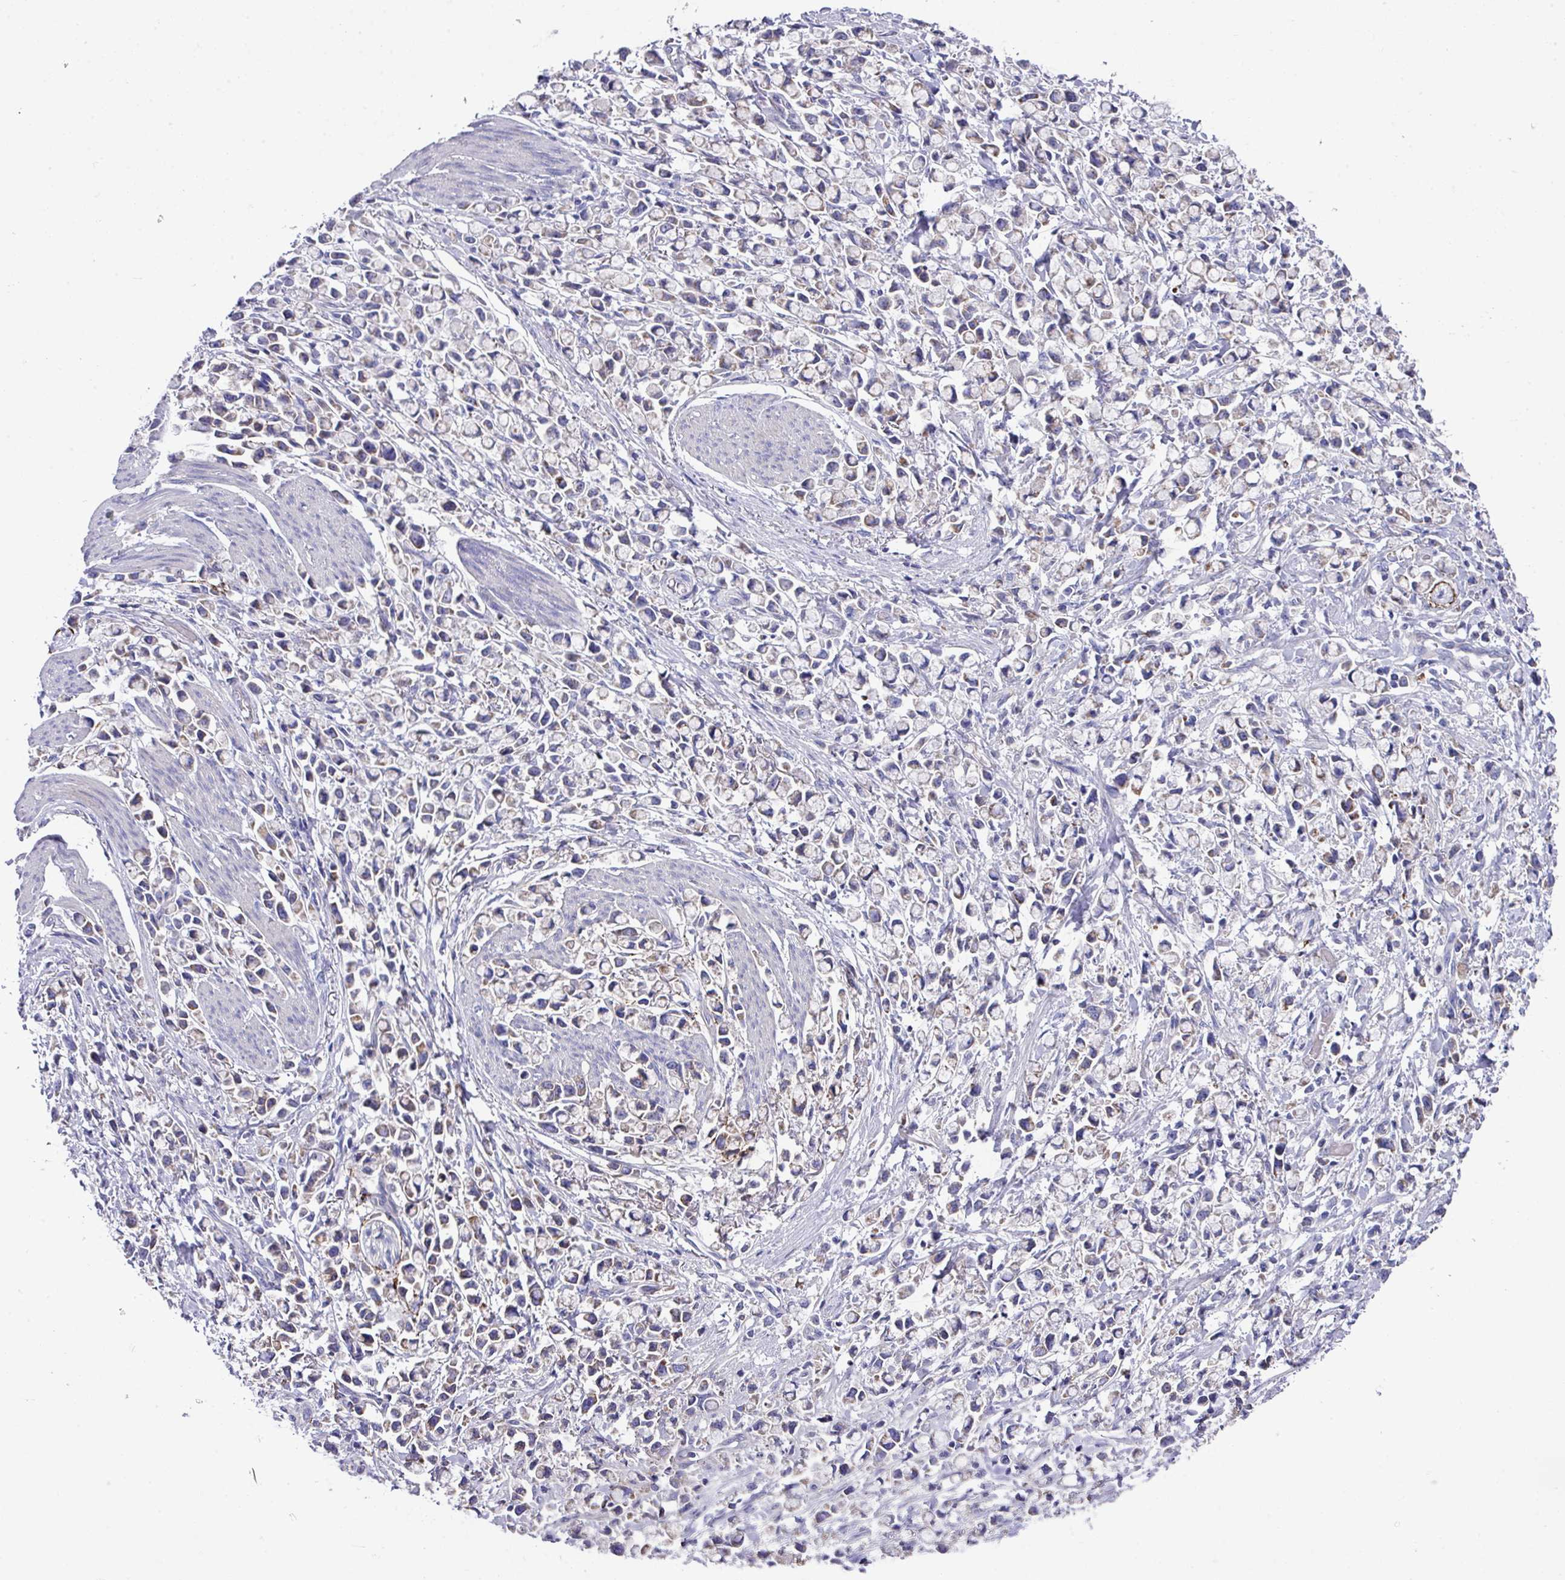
{"staining": {"intensity": "weak", "quantity": "<25%", "location": "cytoplasmic/membranous"}, "tissue": "stomach cancer", "cell_type": "Tumor cells", "image_type": "cancer", "snomed": [{"axis": "morphology", "description": "Adenocarcinoma, NOS"}, {"axis": "topography", "description": "Stomach"}], "caption": "Immunohistochemistry of human adenocarcinoma (stomach) reveals no staining in tumor cells.", "gene": "CLDN1", "patient": {"sex": "female", "age": 81}}